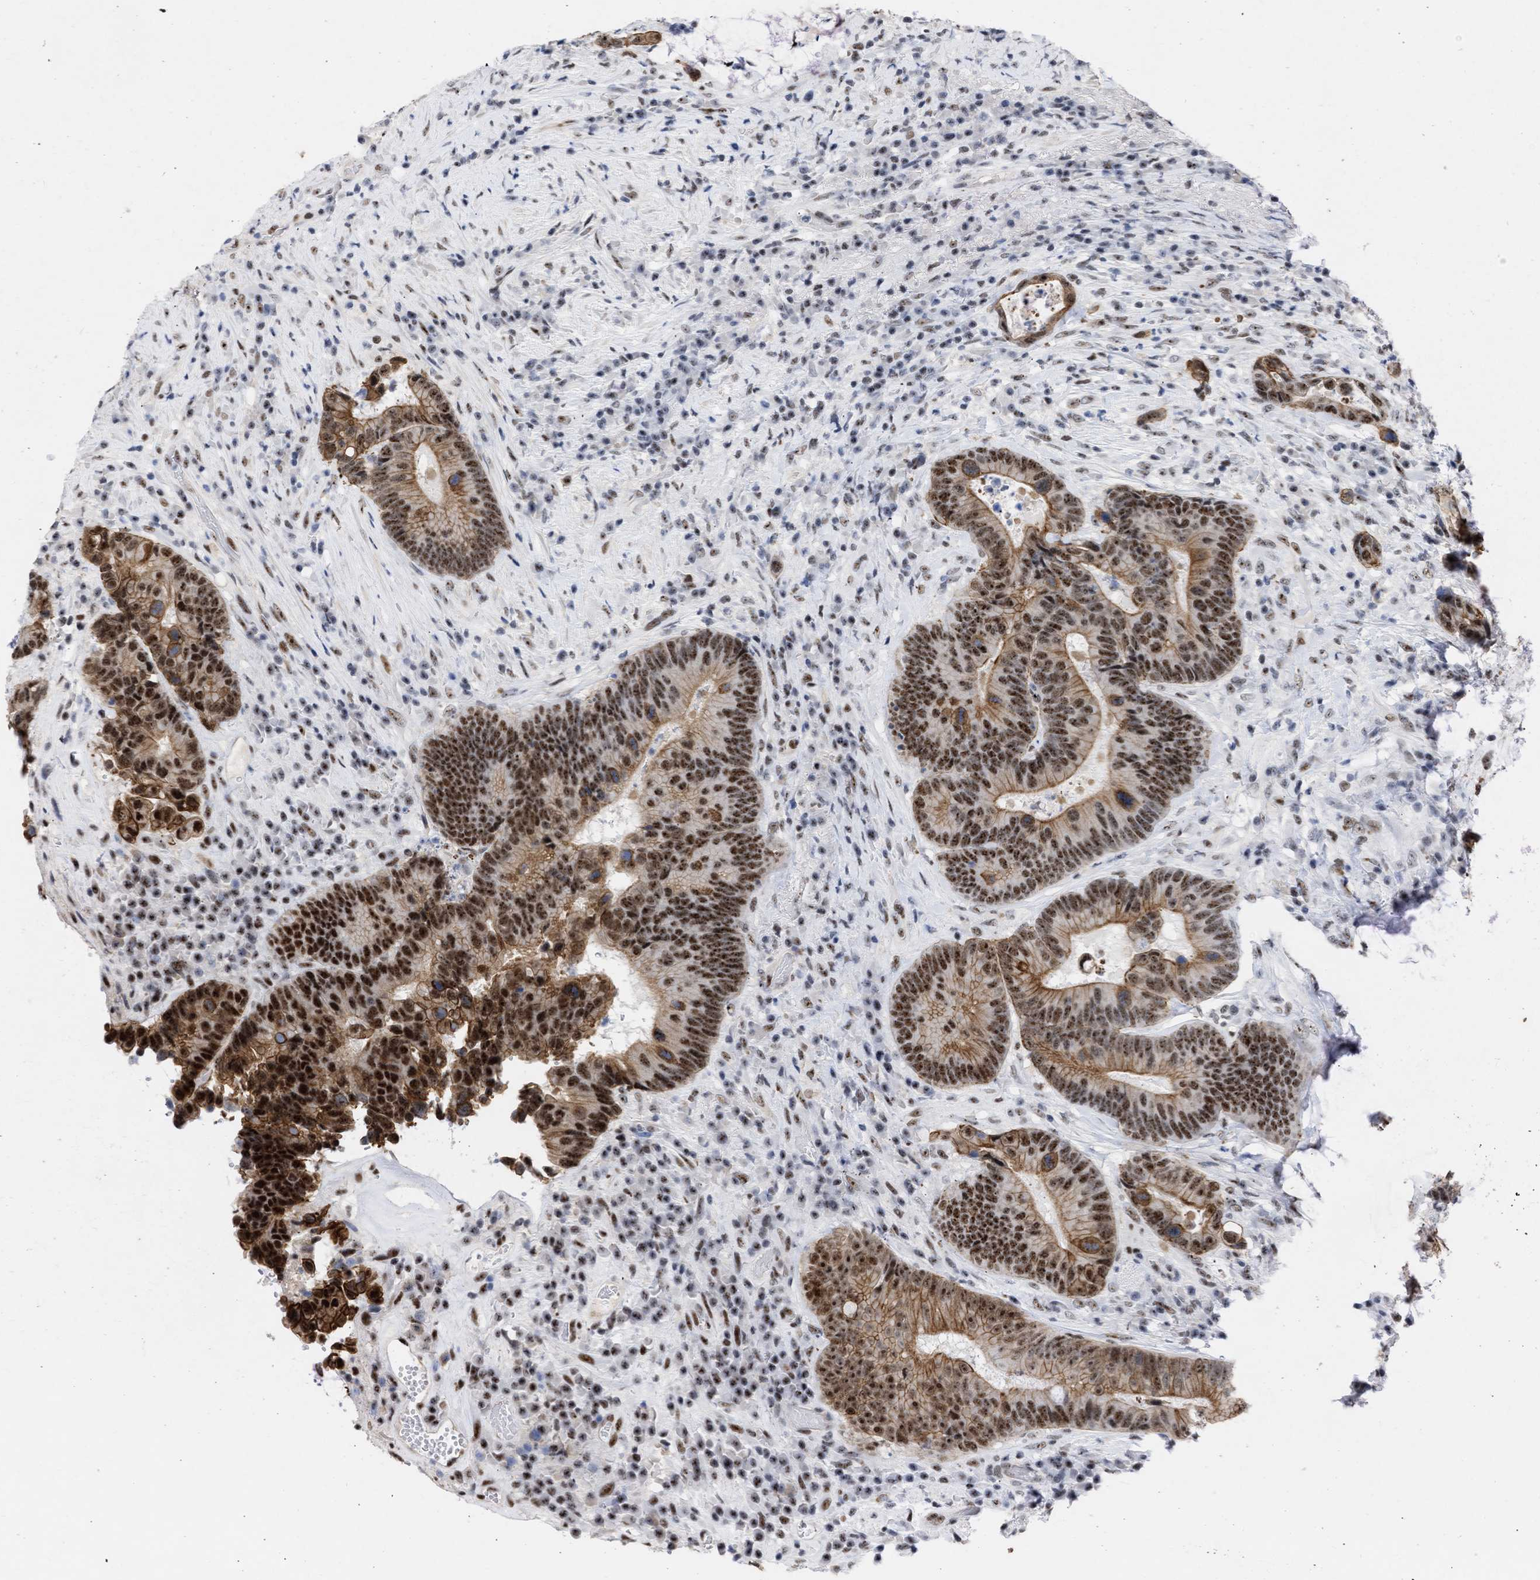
{"staining": {"intensity": "strong", "quantity": ">75%", "location": "cytoplasmic/membranous,nuclear"}, "tissue": "colorectal cancer", "cell_type": "Tumor cells", "image_type": "cancer", "snomed": [{"axis": "morphology", "description": "Adenocarcinoma, NOS"}, {"axis": "topography", "description": "Rectum"}], "caption": "Protein analysis of colorectal cancer (adenocarcinoma) tissue shows strong cytoplasmic/membranous and nuclear staining in about >75% of tumor cells.", "gene": "DDX41", "patient": {"sex": "female", "age": 89}}